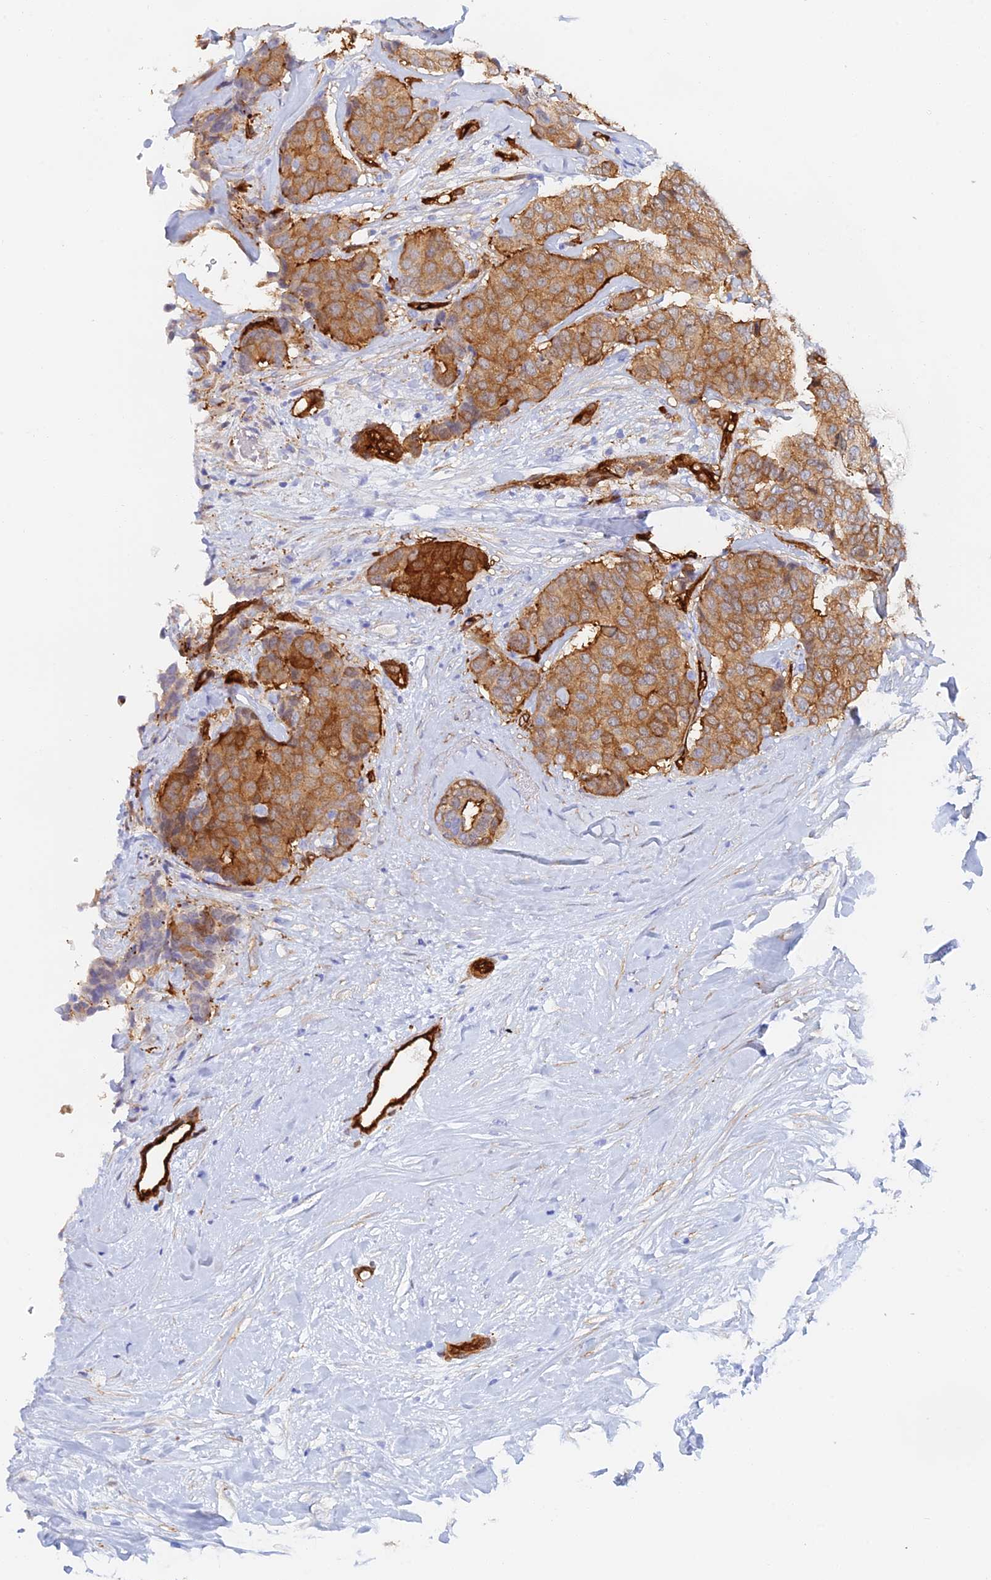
{"staining": {"intensity": "moderate", "quantity": ">75%", "location": "cytoplasmic/membranous"}, "tissue": "breast cancer", "cell_type": "Tumor cells", "image_type": "cancer", "snomed": [{"axis": "morphology", "description": "Duct carcinoma"}, {"axis": "topography", "description": "Breast"}], "caption": "Immunohistochemistry (DAB) staining of human breast cancer reveals moderate cytoplasmic/membranous protein staining in approximately >75% of tumor cells.", "gene": "CRIP2", "patient": {"sex": "female", "age": 75}}